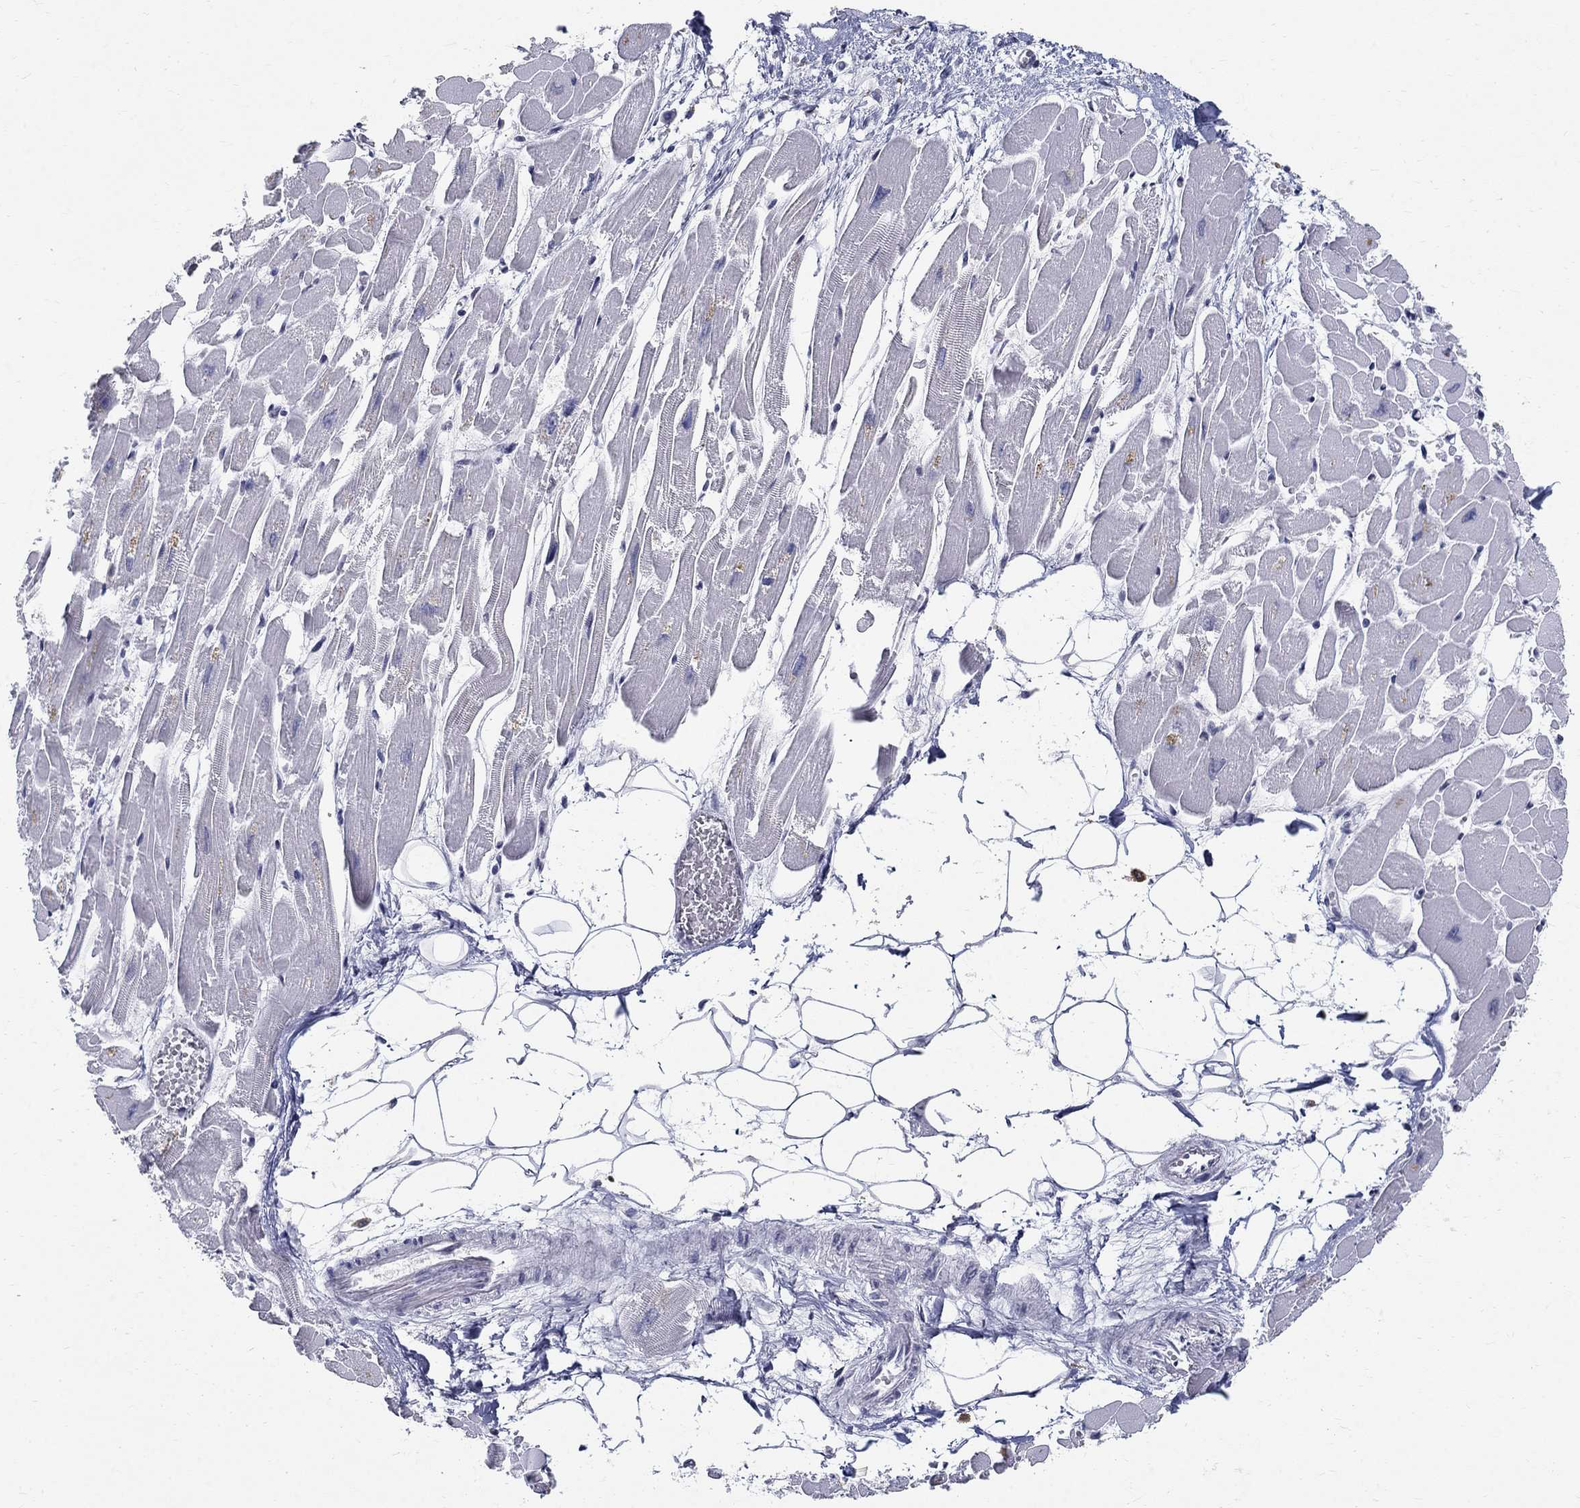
{"staining": {"intensity": "negative", "quantity": "none", "location": "none"}, "tissue": "heart muscle", "cell_type": "Cardiomyocytes", "image_type": "normal", "snomed": [{"axis": "morphology", "description": "Normal tissue, NOS"}, {"axis": "topography", "description": "Heart"}], "caption": "The histopathology image demonstrates no staining of cardiomyocytes in benign heart muscle.", "gene": "BHLHE22", "patient": {"sex": "female", "age": 52}}